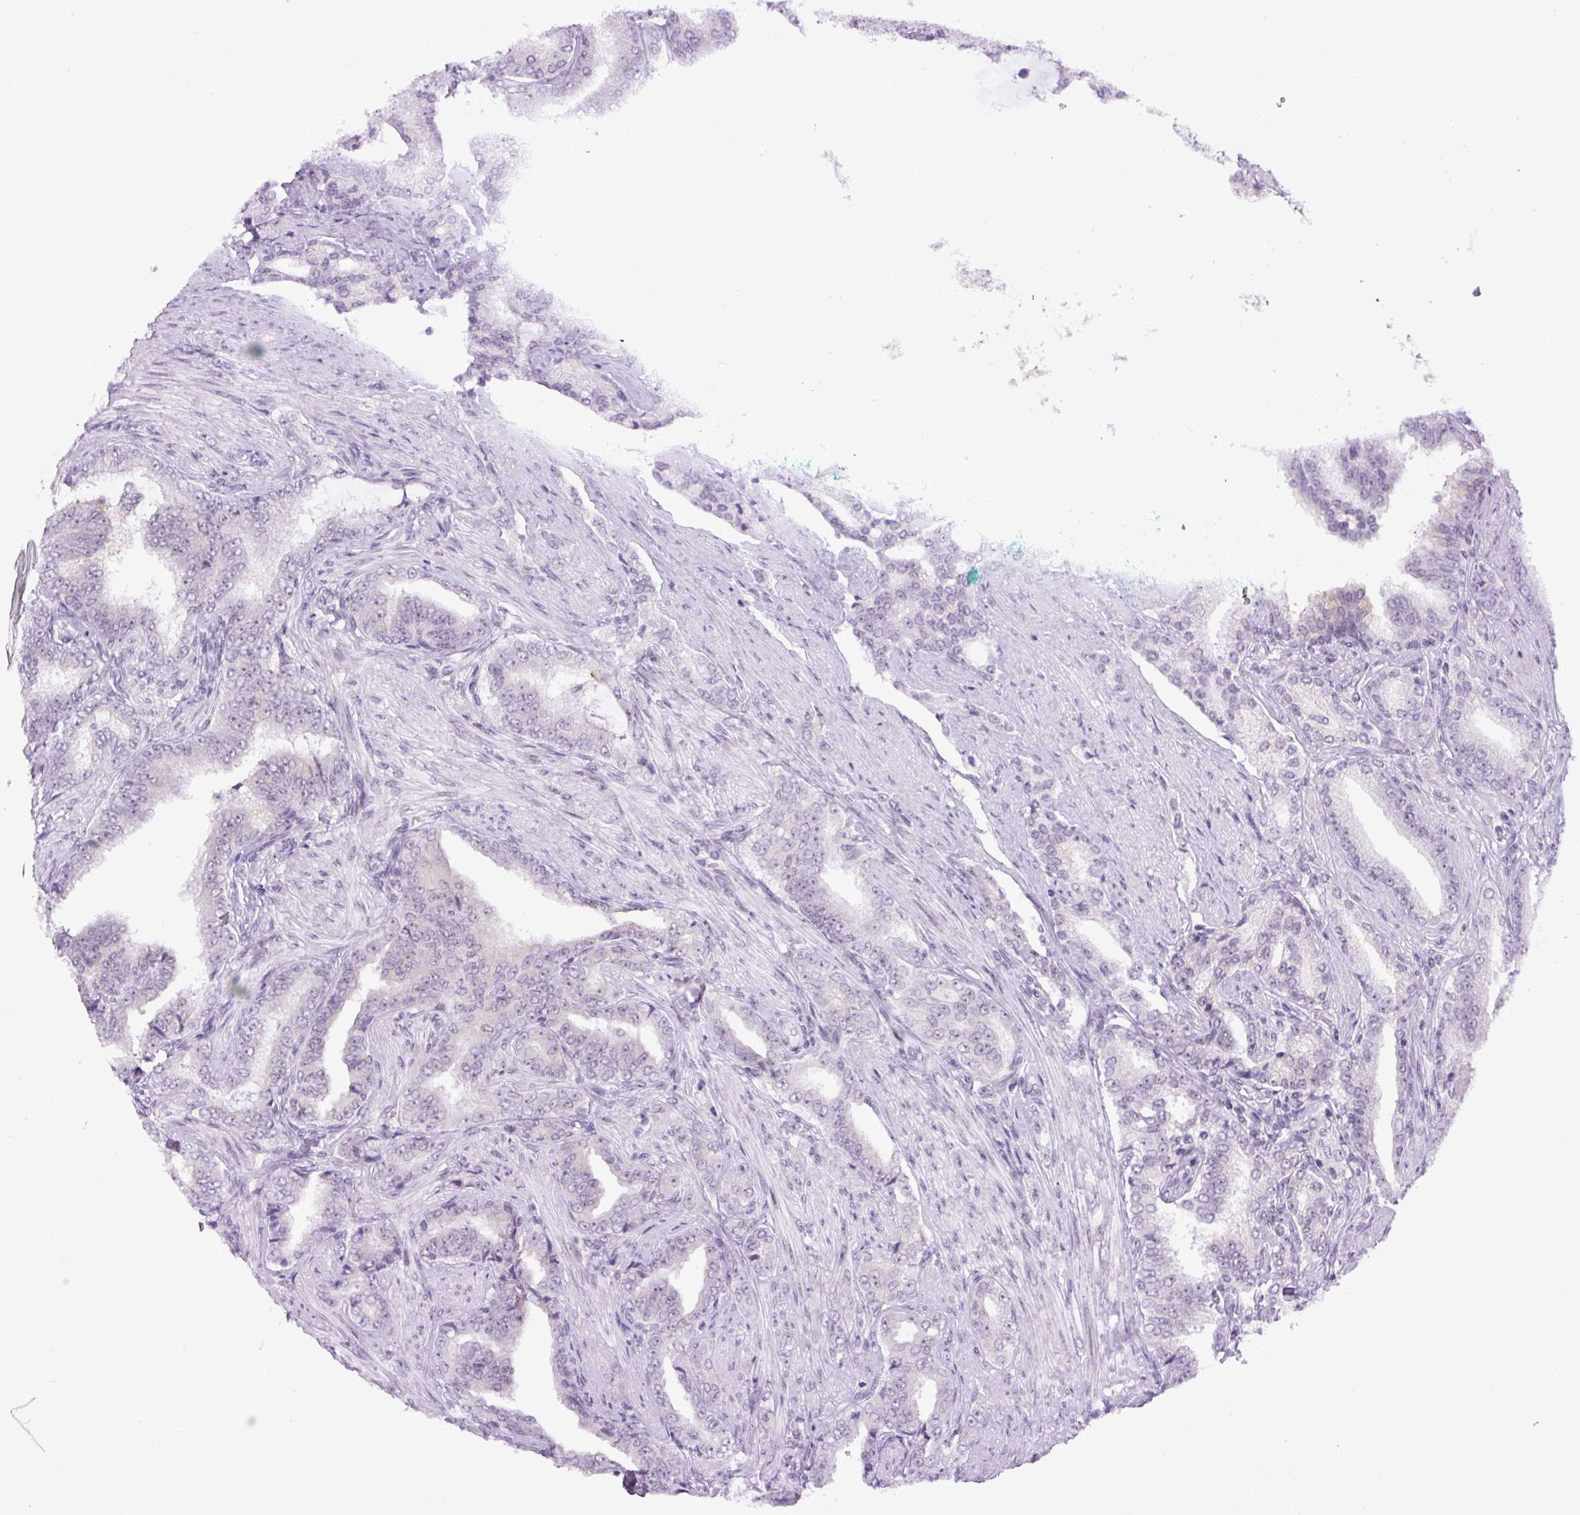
{"staining": {"intensity": "negative", "quantity": "none", "location": "none"}, "tissue": "prostate cancer", "cell_type": "Tumor cells", "image_type": "cancer", "snomed": [{"axis": "morphology", "description": "Adenocarcinoma, High grade"}, {"axis": "topography", "description": "Prostate"}], "caption": "Micrograph shows no significant protein staining in tumor cells of adenocarcinoma (high-grade) (prostate).", "gene": "RHBDD2", "patient": {"sex": "male", "age": 72}}